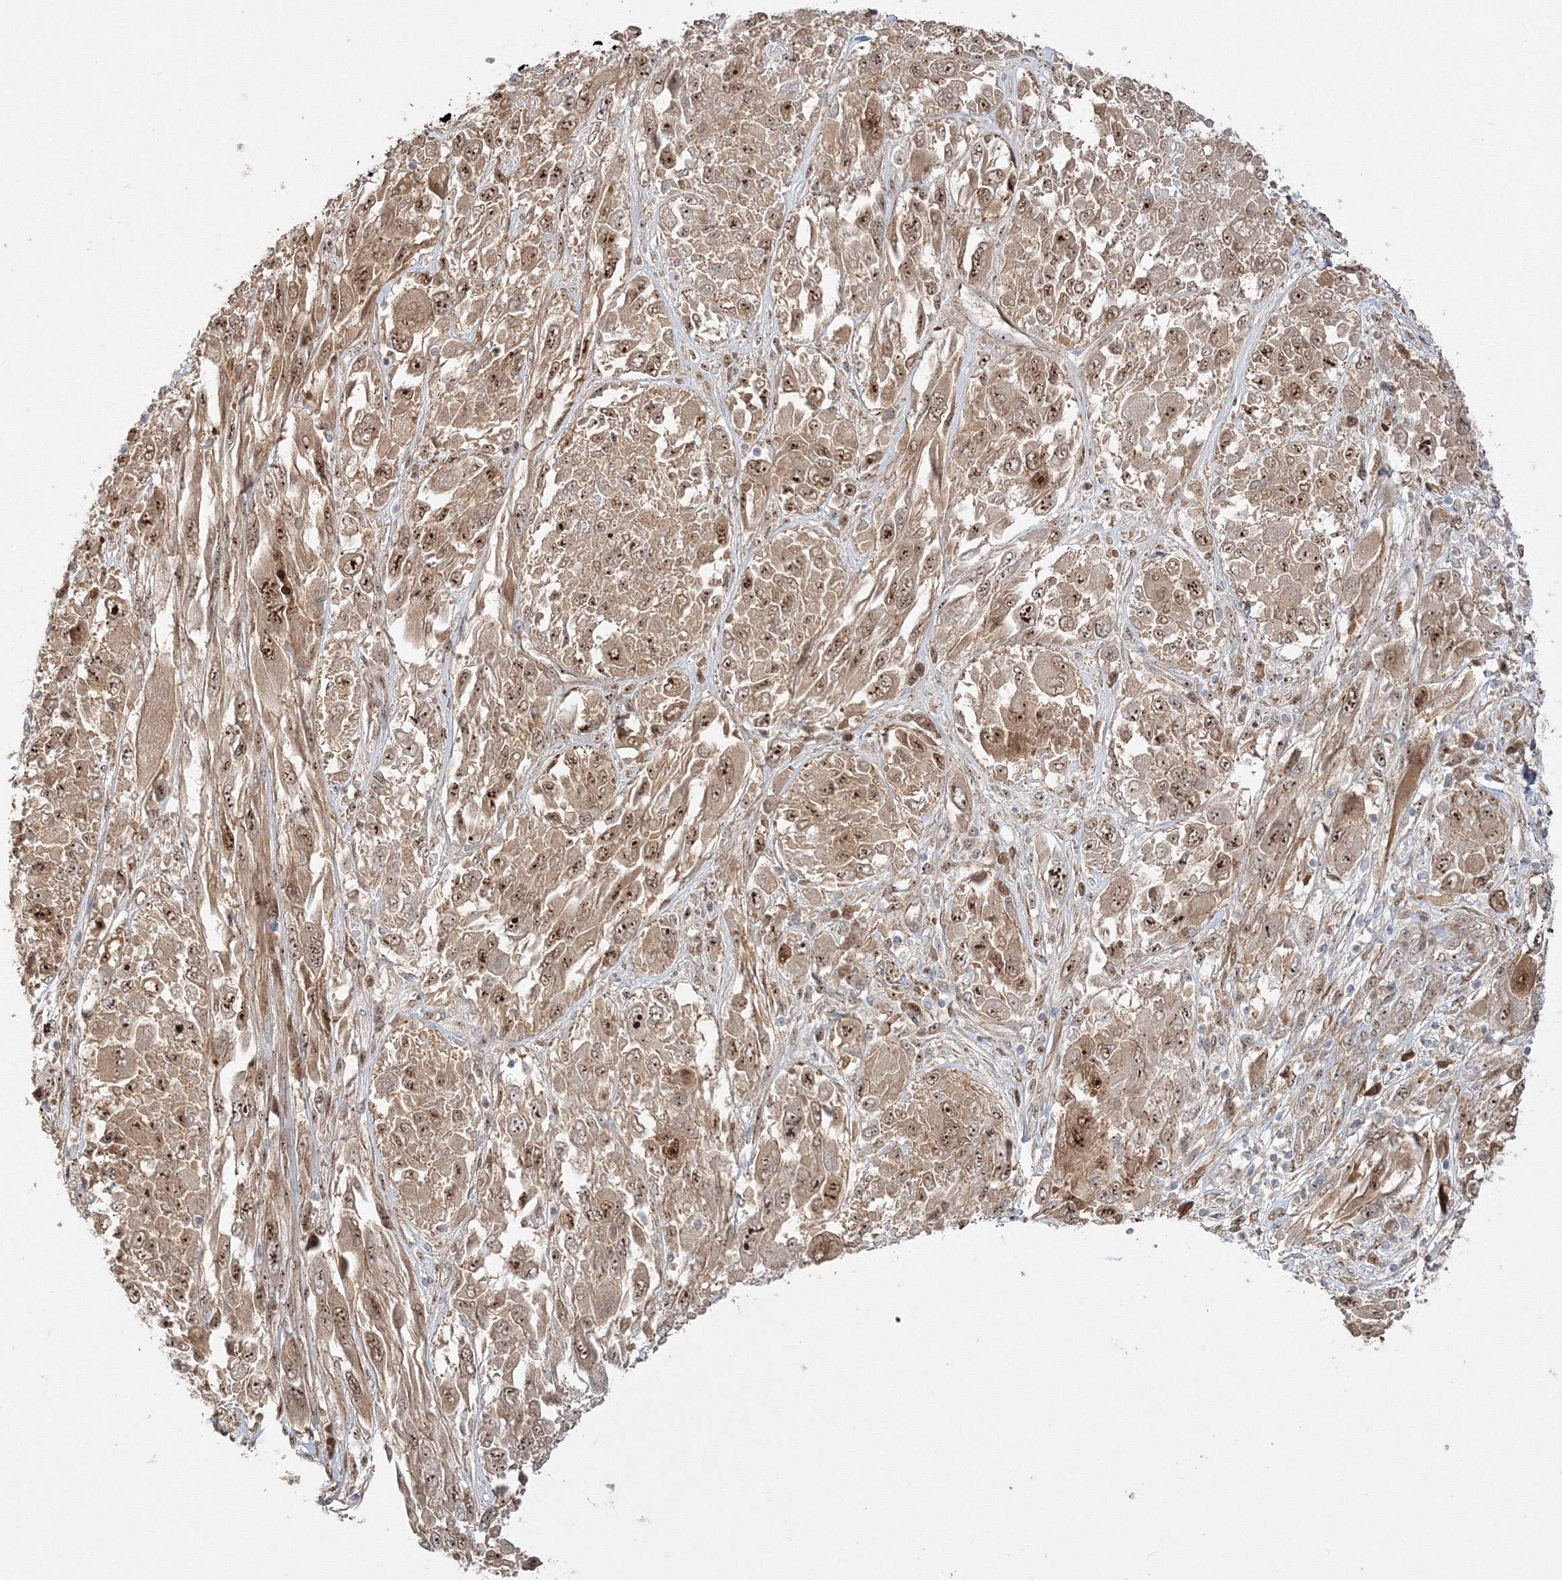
{"staining": {"intensity": "moderate", "quantity": ">75%", "location": "cytoplasmic/membranous,nuclear"}, "tissue": "melanoma", "cell_type": "Tumor cells", "image_type": "cancer", "snomed": [{"axis": "morphology", "description": "Malignant melanoma, NOS"}, {"axis": "topography", "description": "Skin"}], "caption": "Malignant melanoma was stained to show a protein in brown. There is medium levels of moderate cytoplasmic/membranous and nuclear expression in about >75% of tumor cells. The protein is shown in brown color, while the nuclei are stained blue.", "gene": "NPM3", "patient": {"sex": "female", "age": 91}}